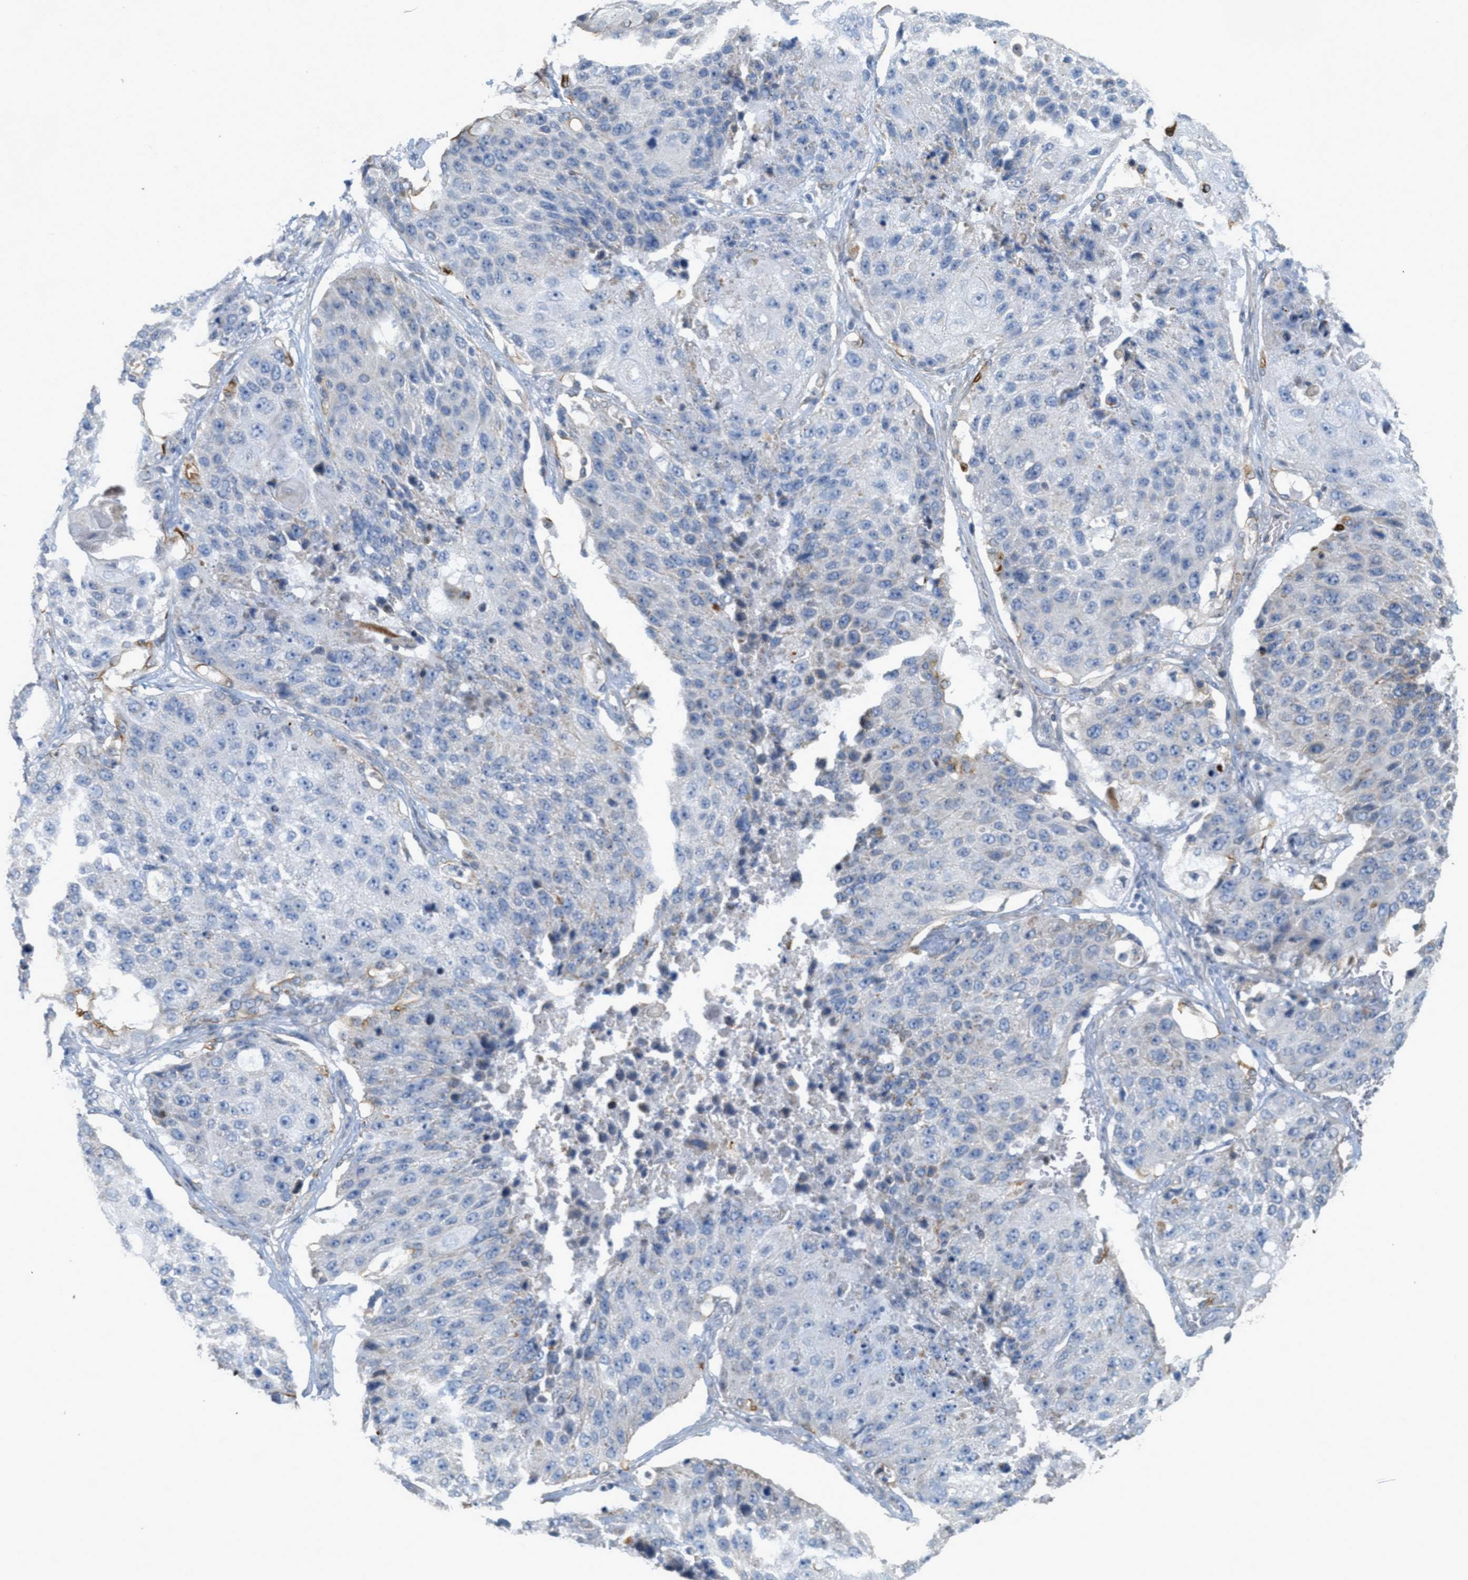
{"staining": {"intensity": "negative", "quantity": "none", "location": "none"}, "tissue": "lung cancer", "cell_type": "Tumor cells", "image_type": "cancer", "snomed": [{"axis": "morphology", "description": "Squamous cell carcinoma, NOS"}, {"axis": "topography", "description": "Lung"}], "caption": "Tumor cells are negative for protein expression in human lung squamous cell carcinoma. (Brightfield microscopy of DAB immunohistochemistry at high magnification).", "gene": "MRS2", "patient": {"sex": "male", "age": 61}}